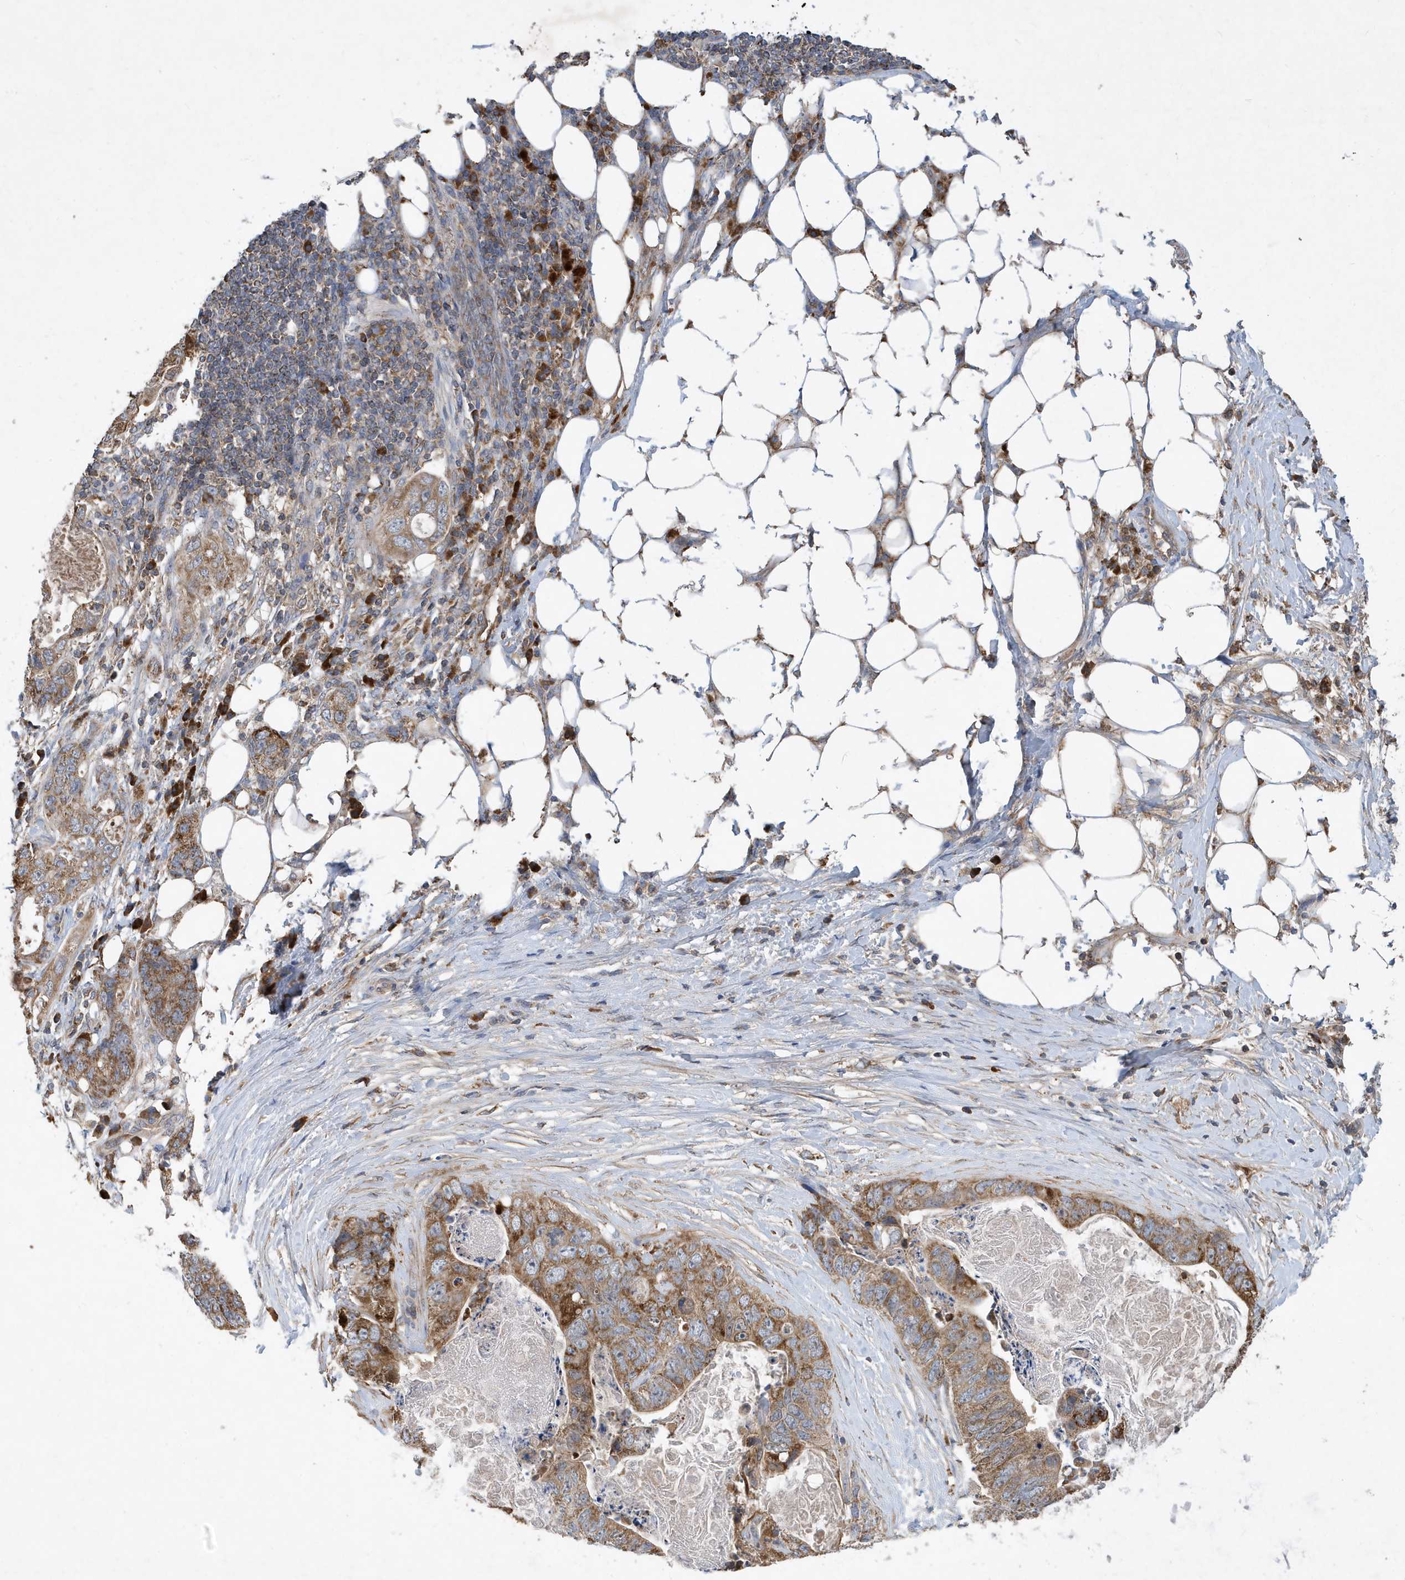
{"staining": {"intensity": "strong", "quantity": ">75%", "location": "cytoplasmic/membranous"}, "tissue": "stomach cancer", "cell_type": "Tumor cells", "image_type": "cancer", "snomed": [{"axis": "morphology", "description": "Adenocarcinoma, NOS"}, {"axis": "topography", "description": "Stomach"}], "caption": "High-power microscopy captured an immunohistochemistry histopathology image of stomach cancer (adenocarcinoma), revealing strong cytoplasmic/membranous expression in approximately >75% of tumor cells.", "gene": "STK19", "patient": {"sex": "female", "age": 89}}